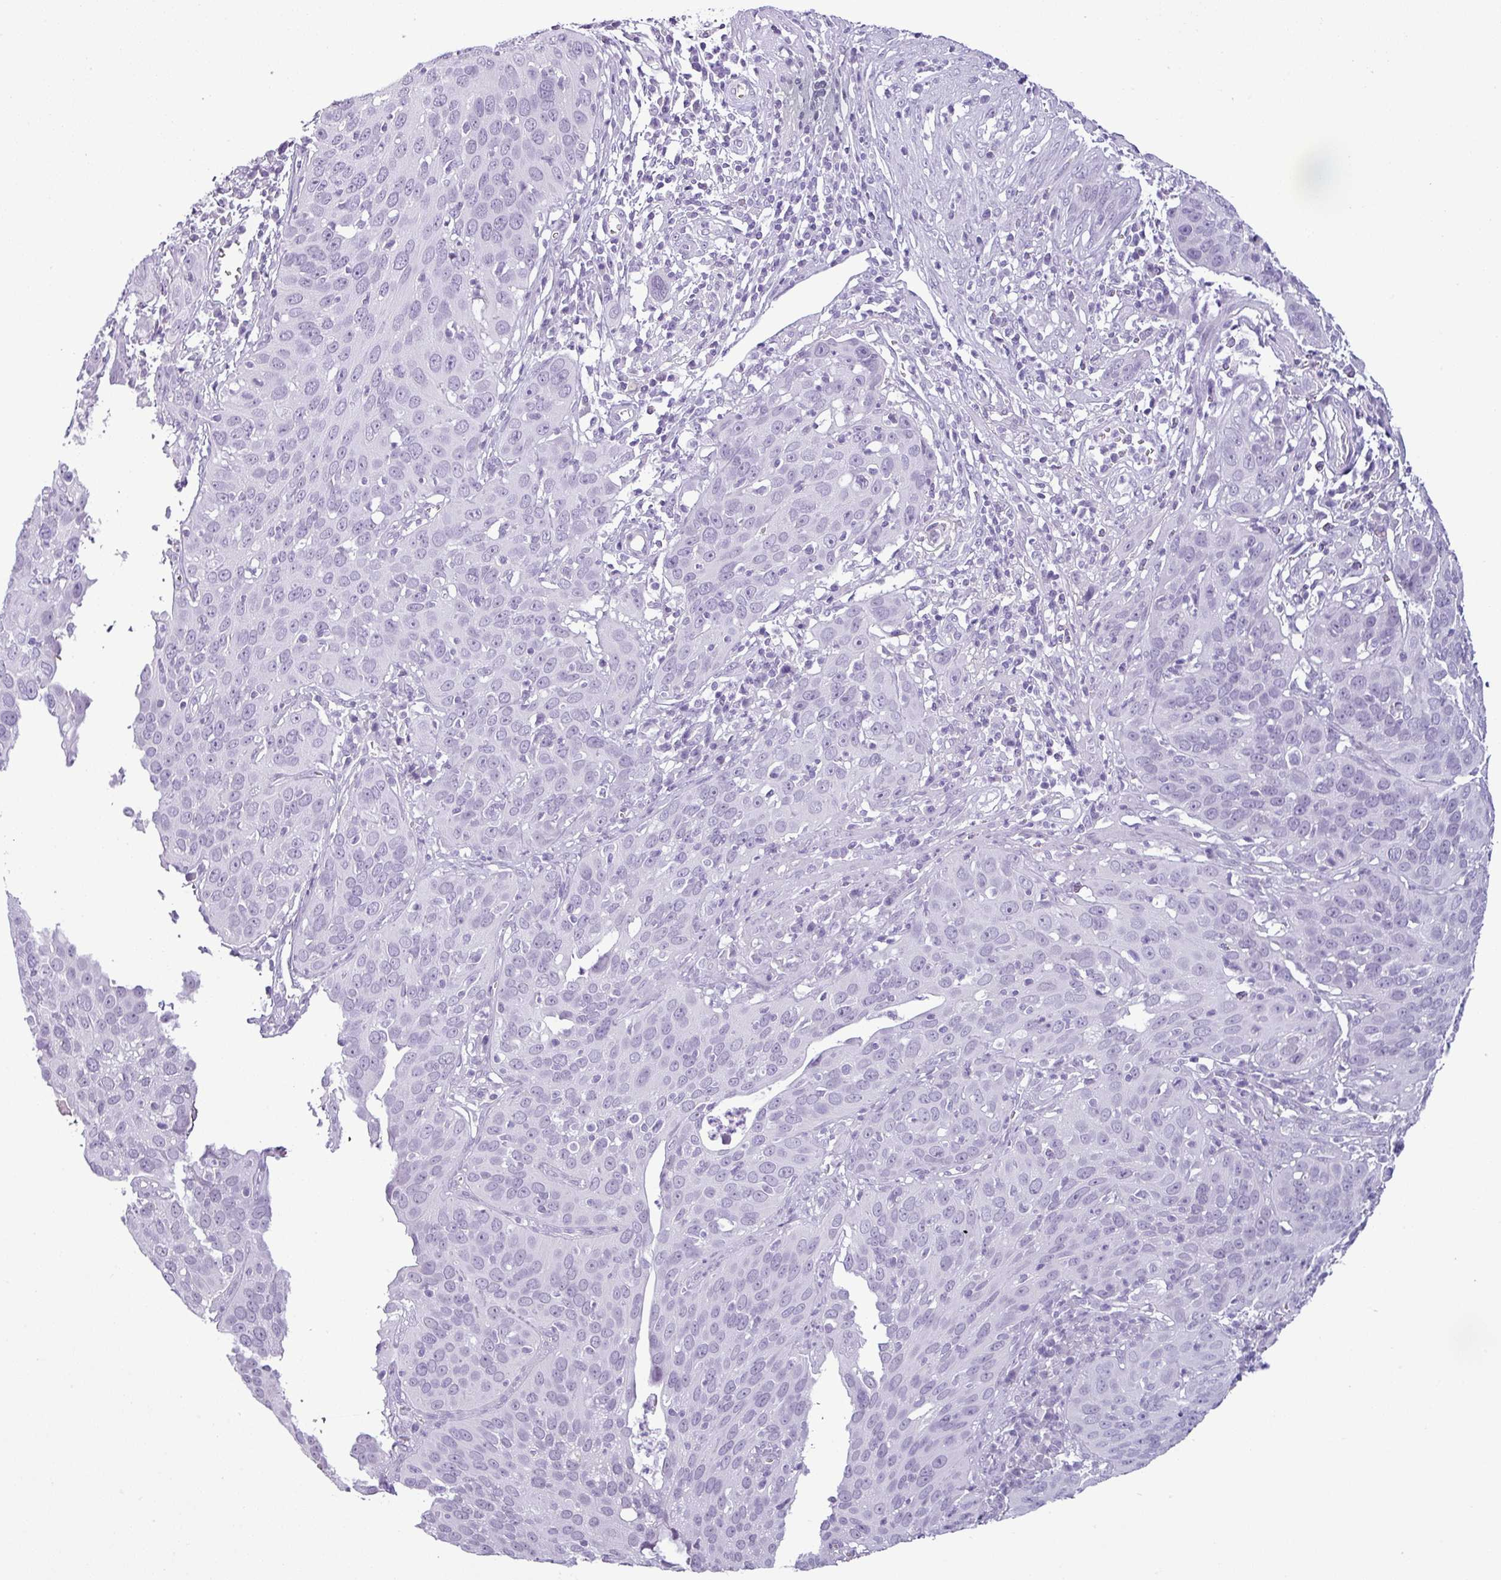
{"staining": {"intensity": "negative", "quantity": "none", "location": "none"}, "tissue": "cervical cancer", "cell_type": "Tumor cells", "image_type": "cancer", "snomed": [{"axis": "morphology", "description": "Squamous cell carcinoma, NOS"}, {"axis": "topography", "description": "Cervix"}], "caption": "Tumor cells are negative for protein expression in human cervical cancer.", "gene": "CDH16", "patient": {"sex": "female", "age": 36}}